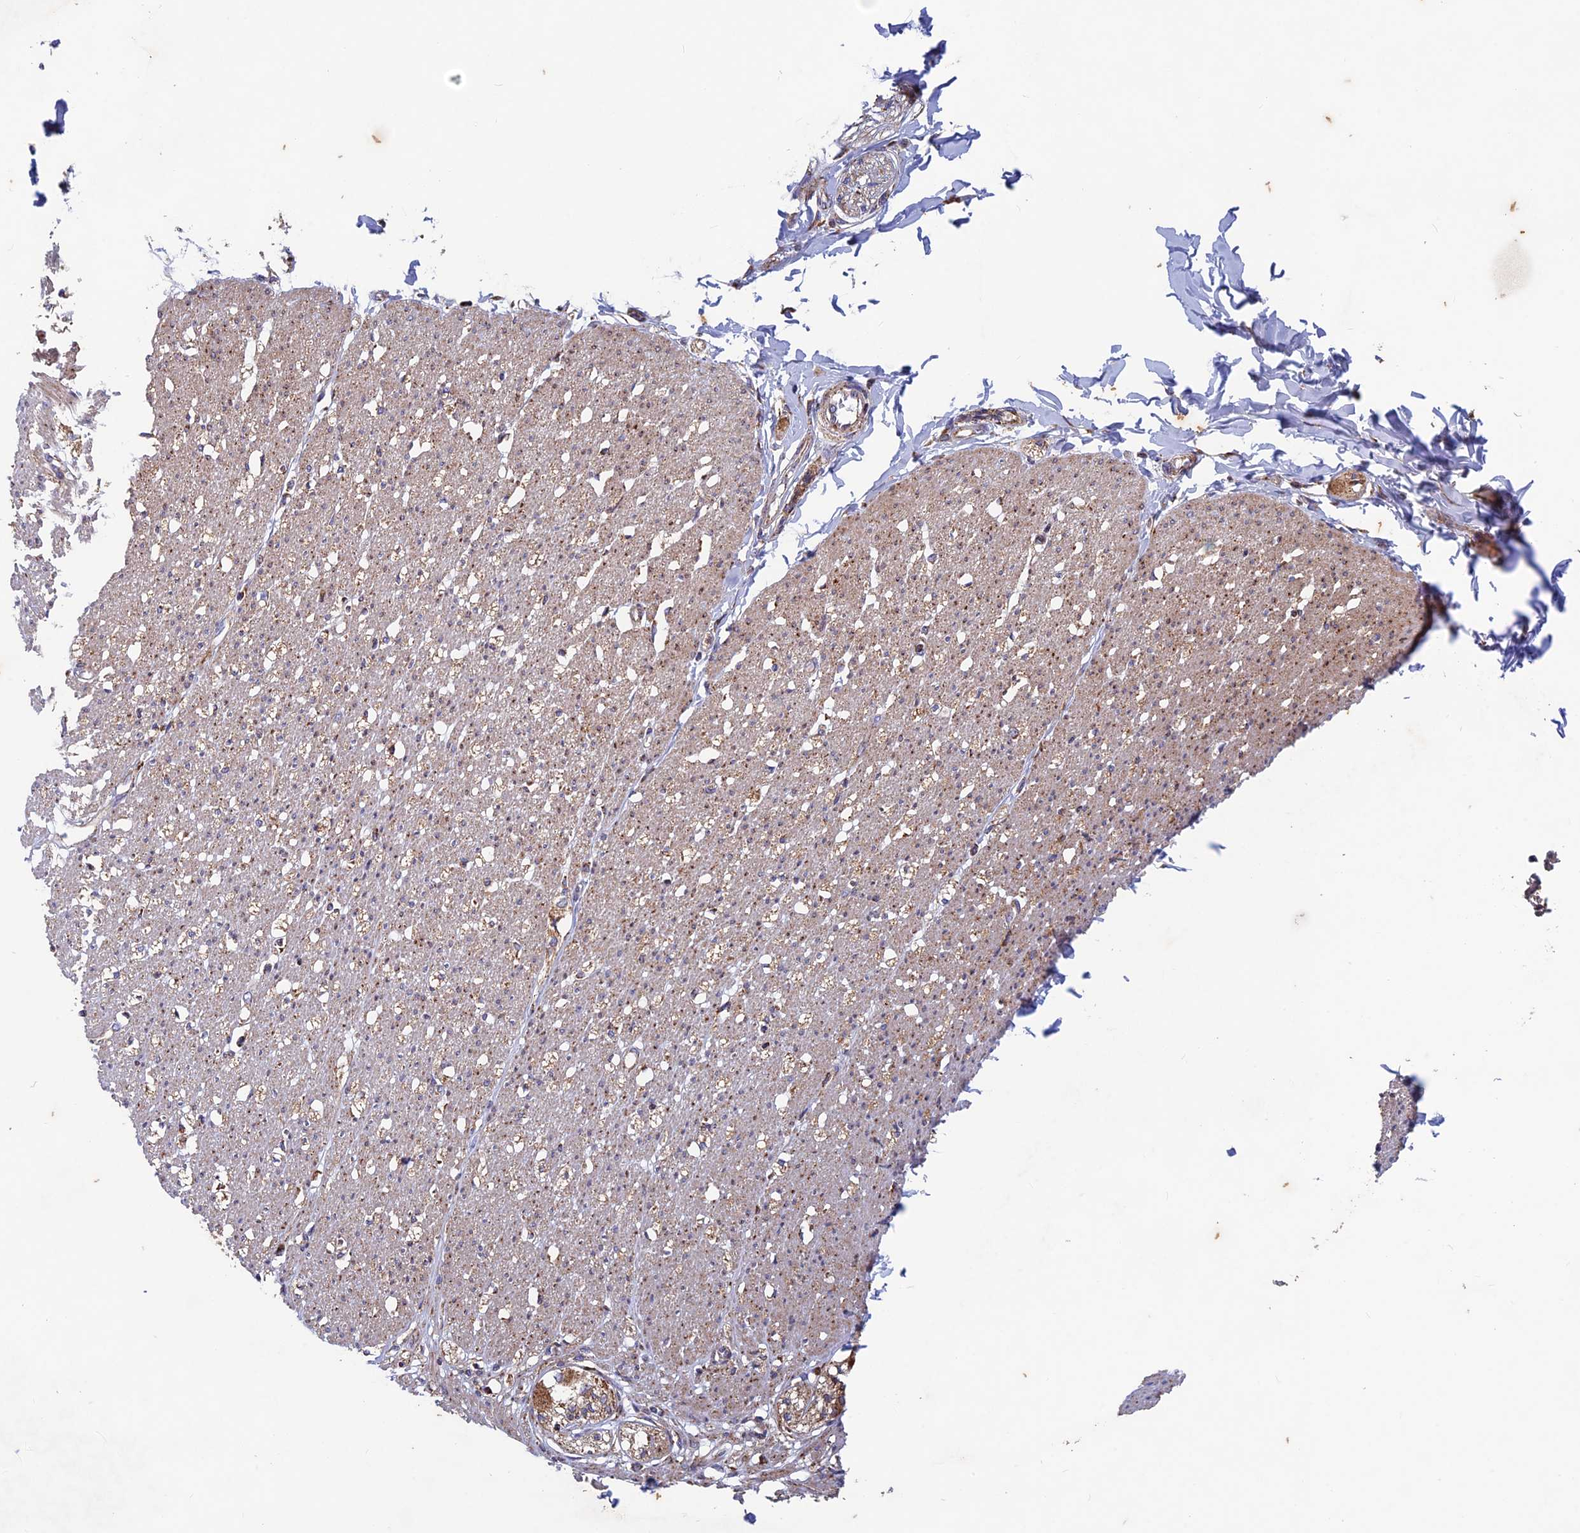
{"staining": {"intensity": "moderate", "quantity": "25%-75%", "location": "cytoplasmic/membranous"}, "tissue": "smooth muscle", "cell_type": "Smooth muscle cells", "image_type": "normal", "snomed": [{"axis": "morphology", "description": "Normal tissue, NOS"}, {"axis": "morphology", "description": "Adenocarcinoma, NOS"}, {"axis": "topography", "description": "Colon"}, {"axis": "topography", "description": "Peripheral nerve tissue"}], "caption": "Smooth muscle stained for a protein (brown) shows moderate cytoplasmic/membranous positive positivity in about 25%-75% of smooth muscle cells.", "gene": "AP4S1", "patient": {"sex": "male", "age": 14}}